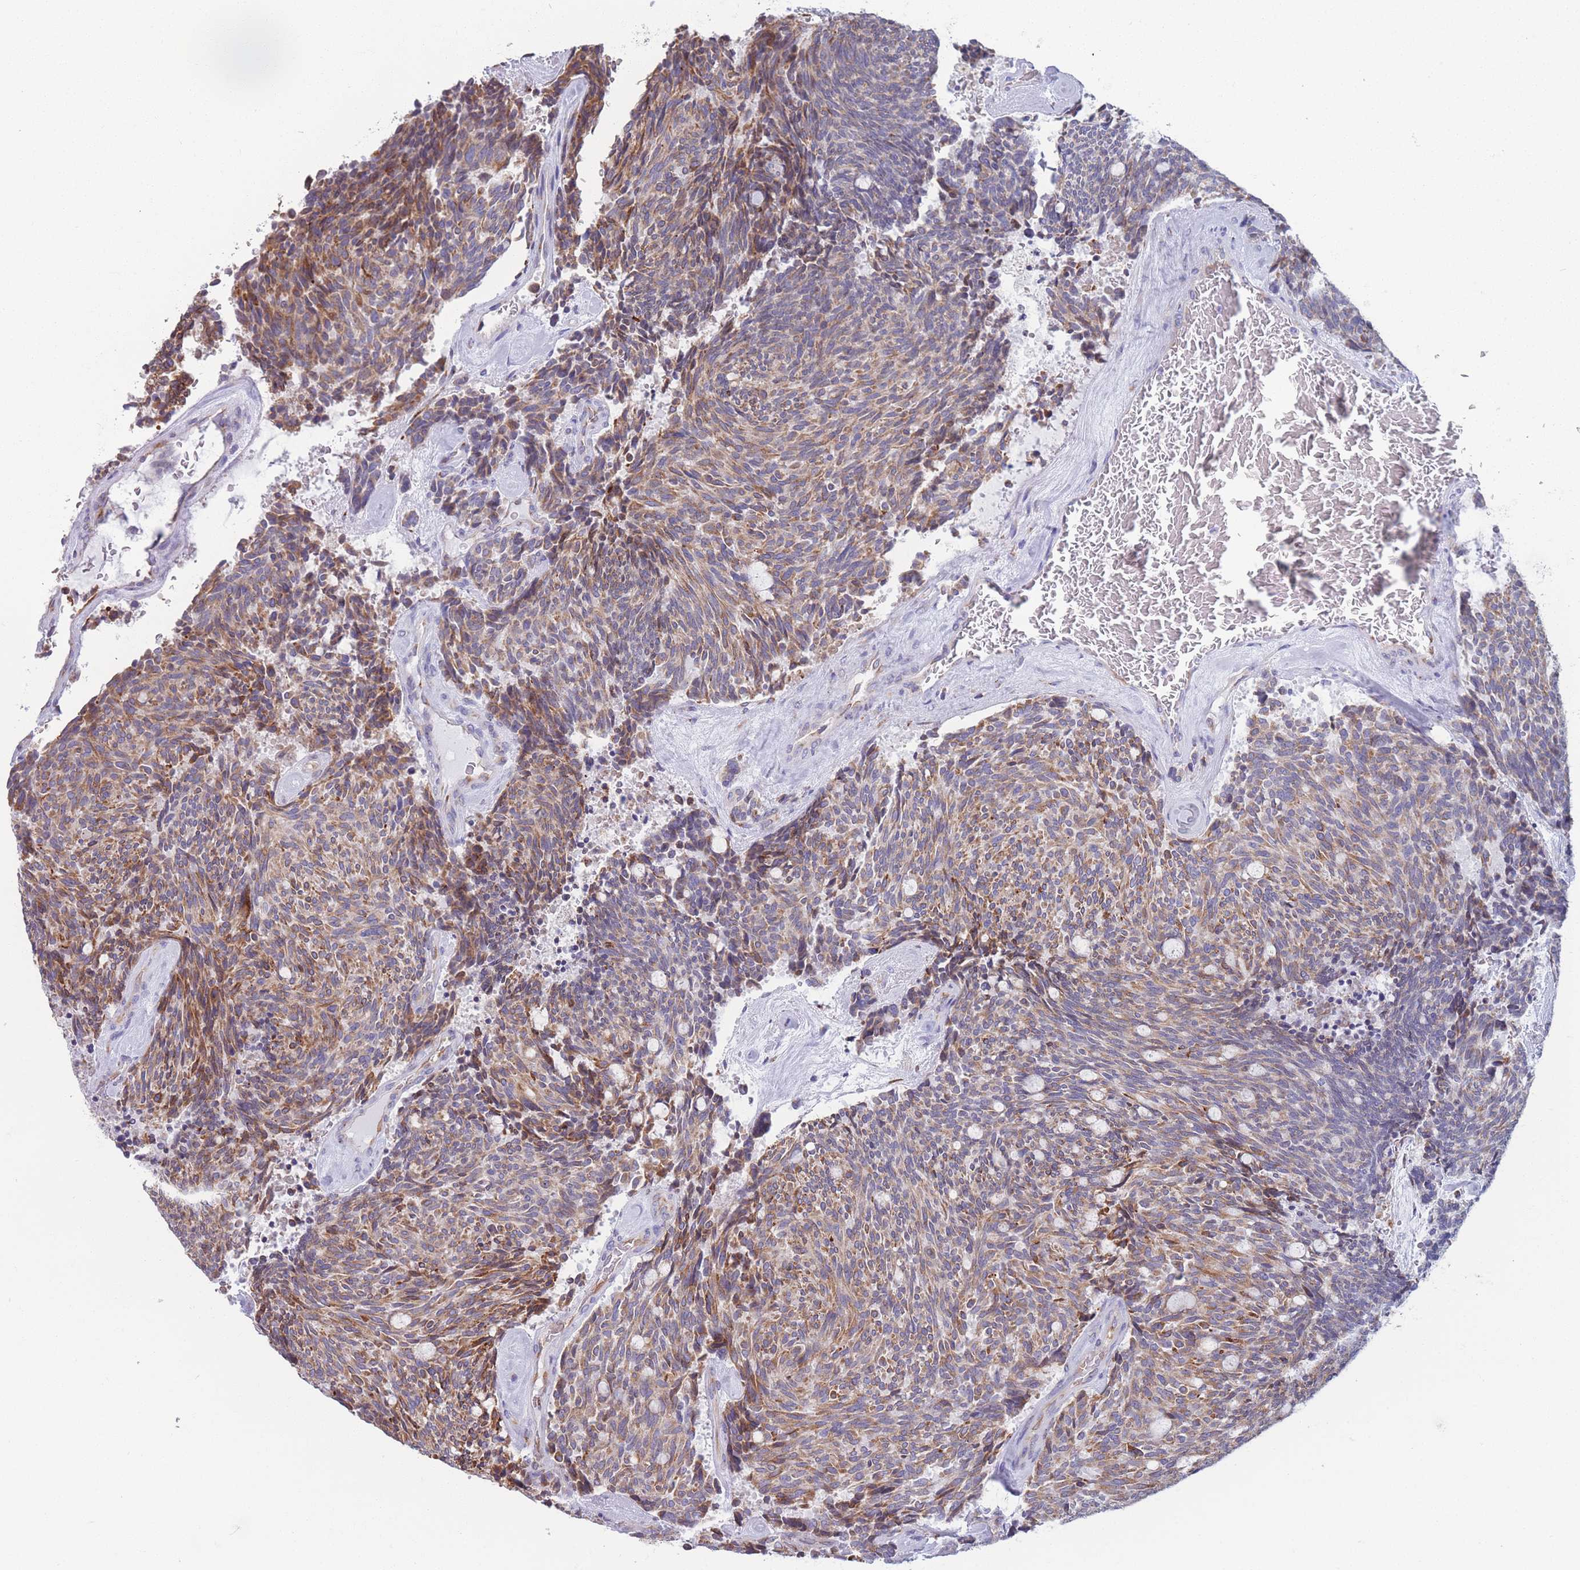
{"staining": {"intensity": "moderate", "quantity": ">75%", "location": "cytoplasmic/membranous"}, "tissue": "carcinoid", "cell_type": "Tumor cells", "image_type": "cancer", "snomed": [{"axis": "morphology", "description": "Carcinoid, malignant, NOS"}, {"axis": "topography", "description": "Pancreas"}], "caption": "Immunohistochemical staining of carcinoid displays medium levels of moderate cytoplasmic/membranous protein expression in about >75% of tumor cells.", "gene": "MRPL30", "patient": {"sex": "female", "age": 54}}